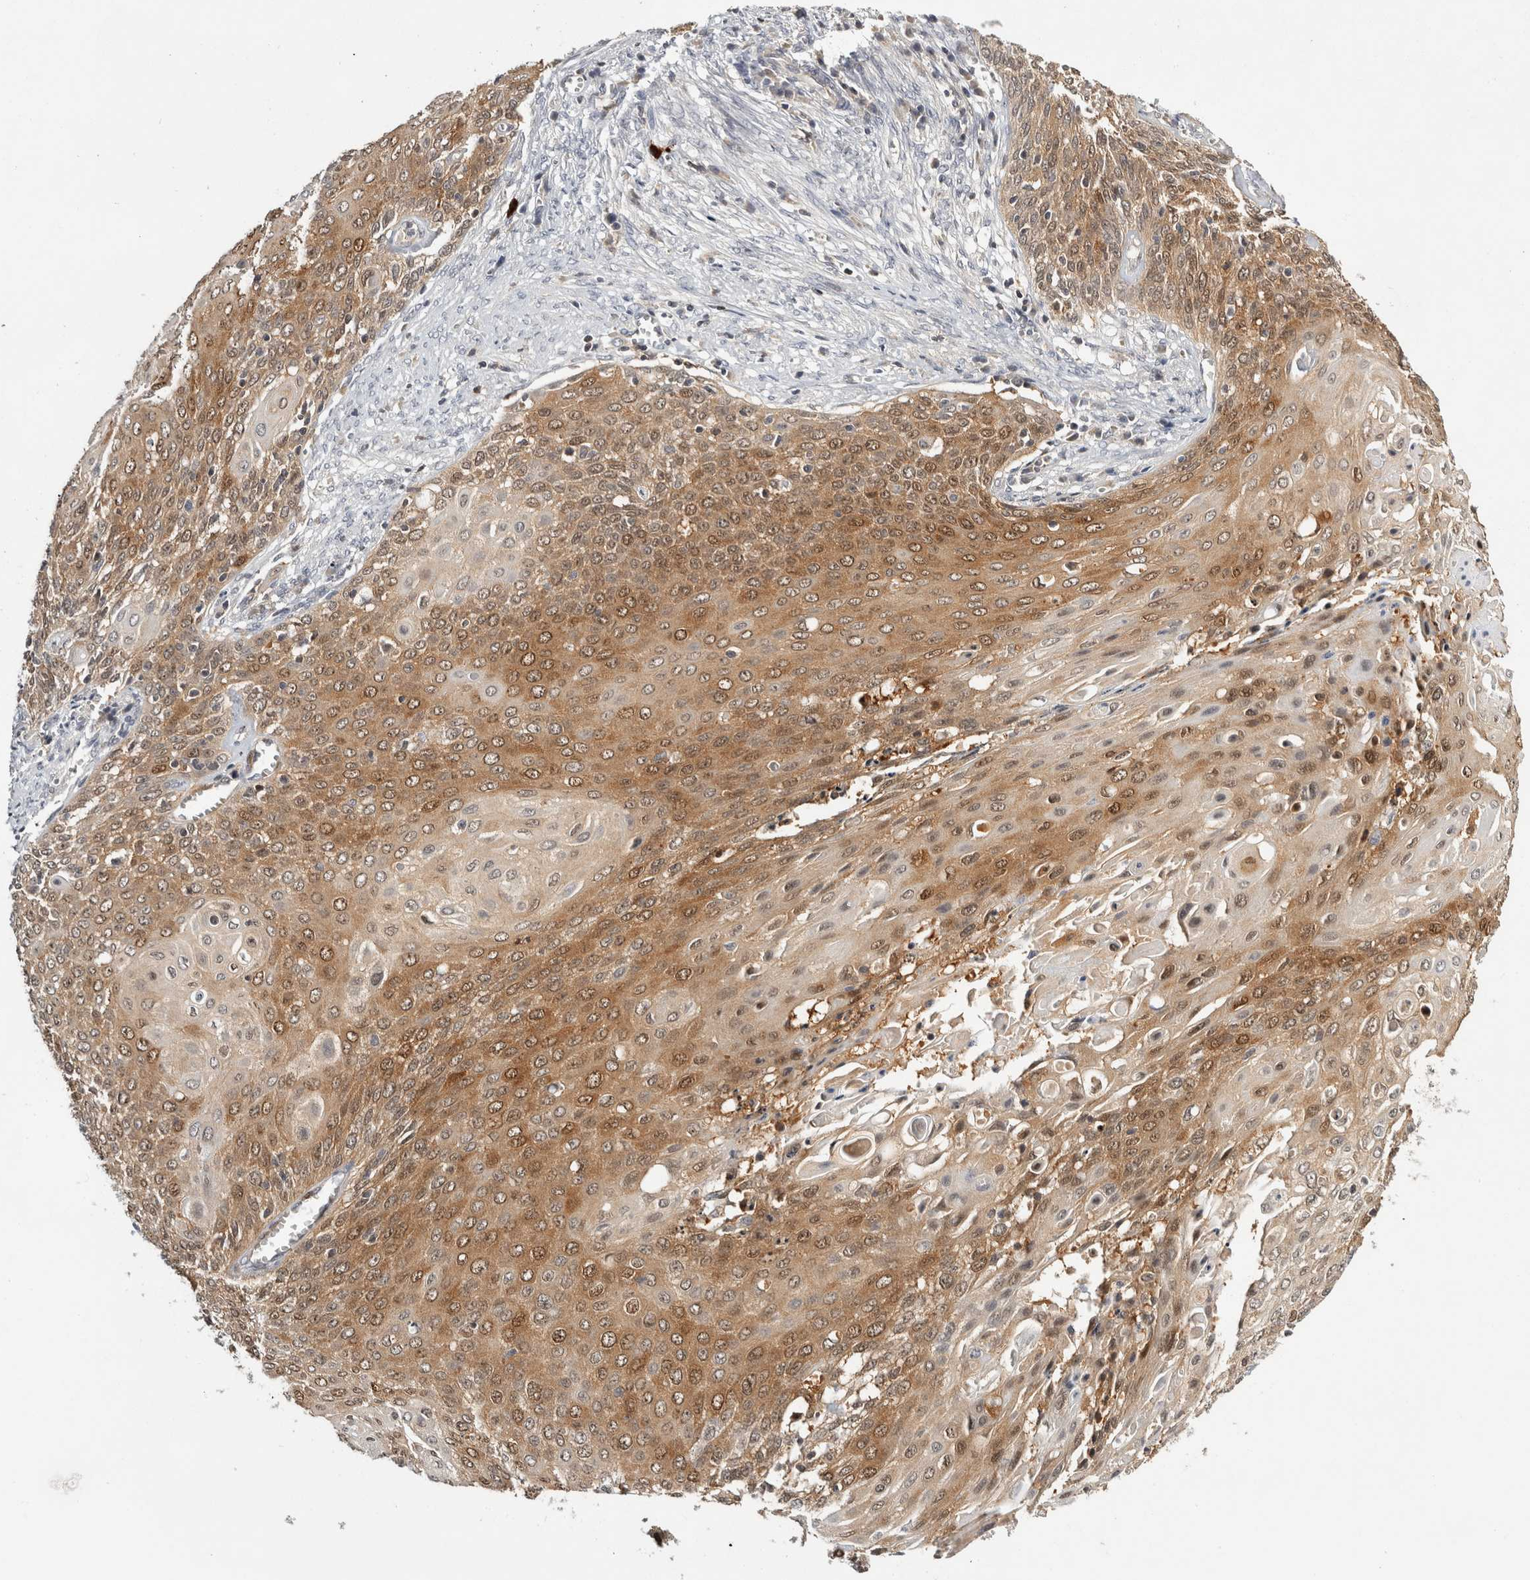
{"staining": {"intensity": "moderate", "quantity": ">75%", "location": "cytoplasmic/membranous,nuclear"}, "tissue": "cervical cancer", "cell_type": "Tumor cells", "image_type": "cancer", "snomed": [{"axis": "morphology", "description": "Squamous cell carcinoma, NOS"}, {"axis": "topography", "description": "Cervix"}], "caption": "DAB (3,3'-diaminobenzidine) immunohistochemical staining of human cervical cancer exhibits moderate cytoplasmic/membranous and nuclear protein expression in about >75% of tumor cells.", "gene": "ACAT2", "patient": {"sex": "female", "age": 39}}